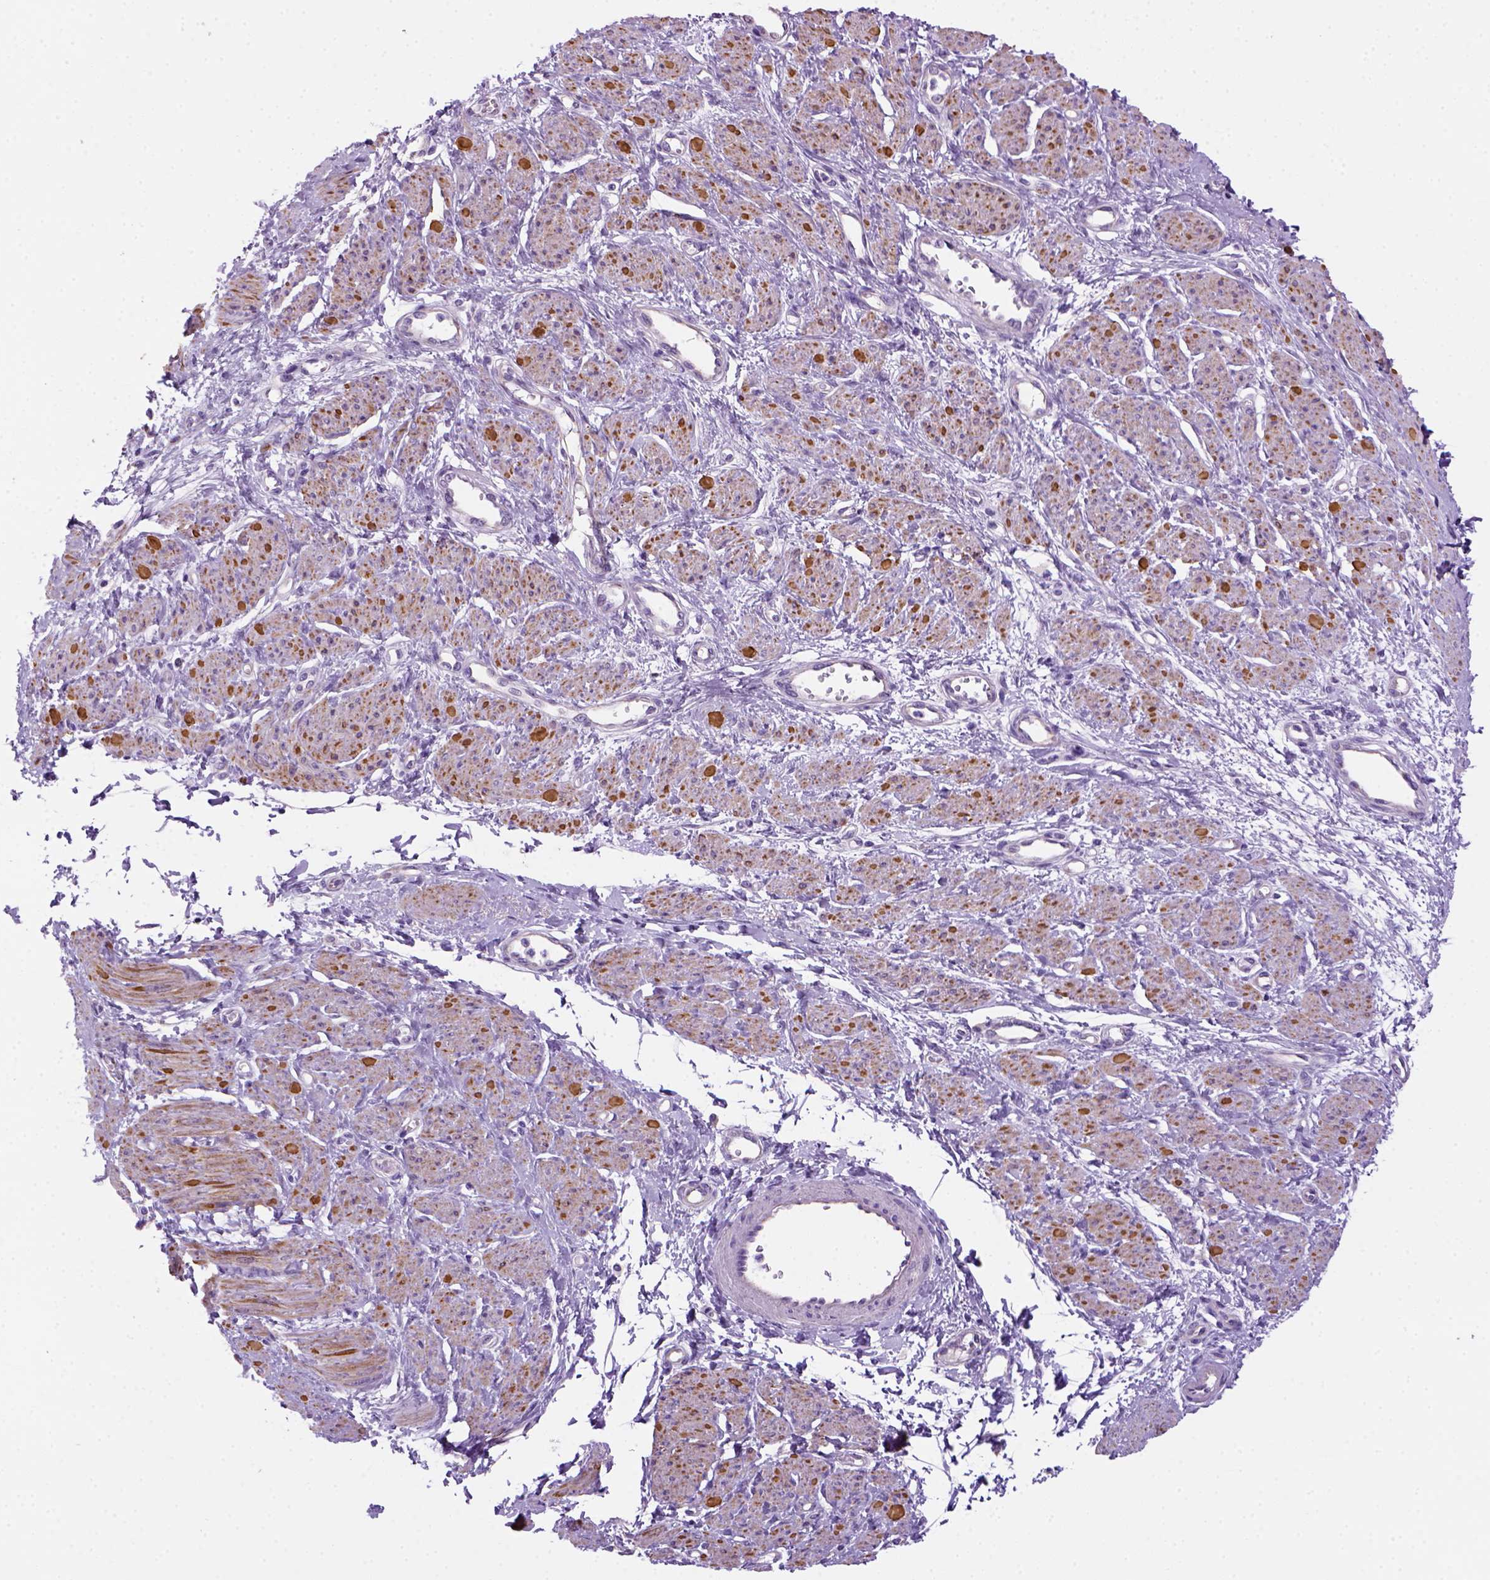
{"staining": {"intensity": "moderate", "quantity": ">75%", "location": "cytoplasmic/membranous"}, "tissue": "smooth muscle", "cell_type": "Smooth muscle cells", "image_type": "normal", "snomed": [{"axis": "morphology", "description": "Normal tissue, NOS"}, {"axis": "topography", "description": "Smooth muscle"}, {"axis": "topography", "description": "Uterus"}], "caption": "An immunohistochemistry photomicrograph of benign tissue is shown. Protein staining in brown highlights moderate cytoplasmic/membranous positivity in smooth muscle within smooth muscle cells. (DAB (3,3'-diaminobenzidine) = brown stain, brightfield microscopy at high magnification).", "gene": "ARHGEF33", "patient": {"sex": "female", "age": 39}}